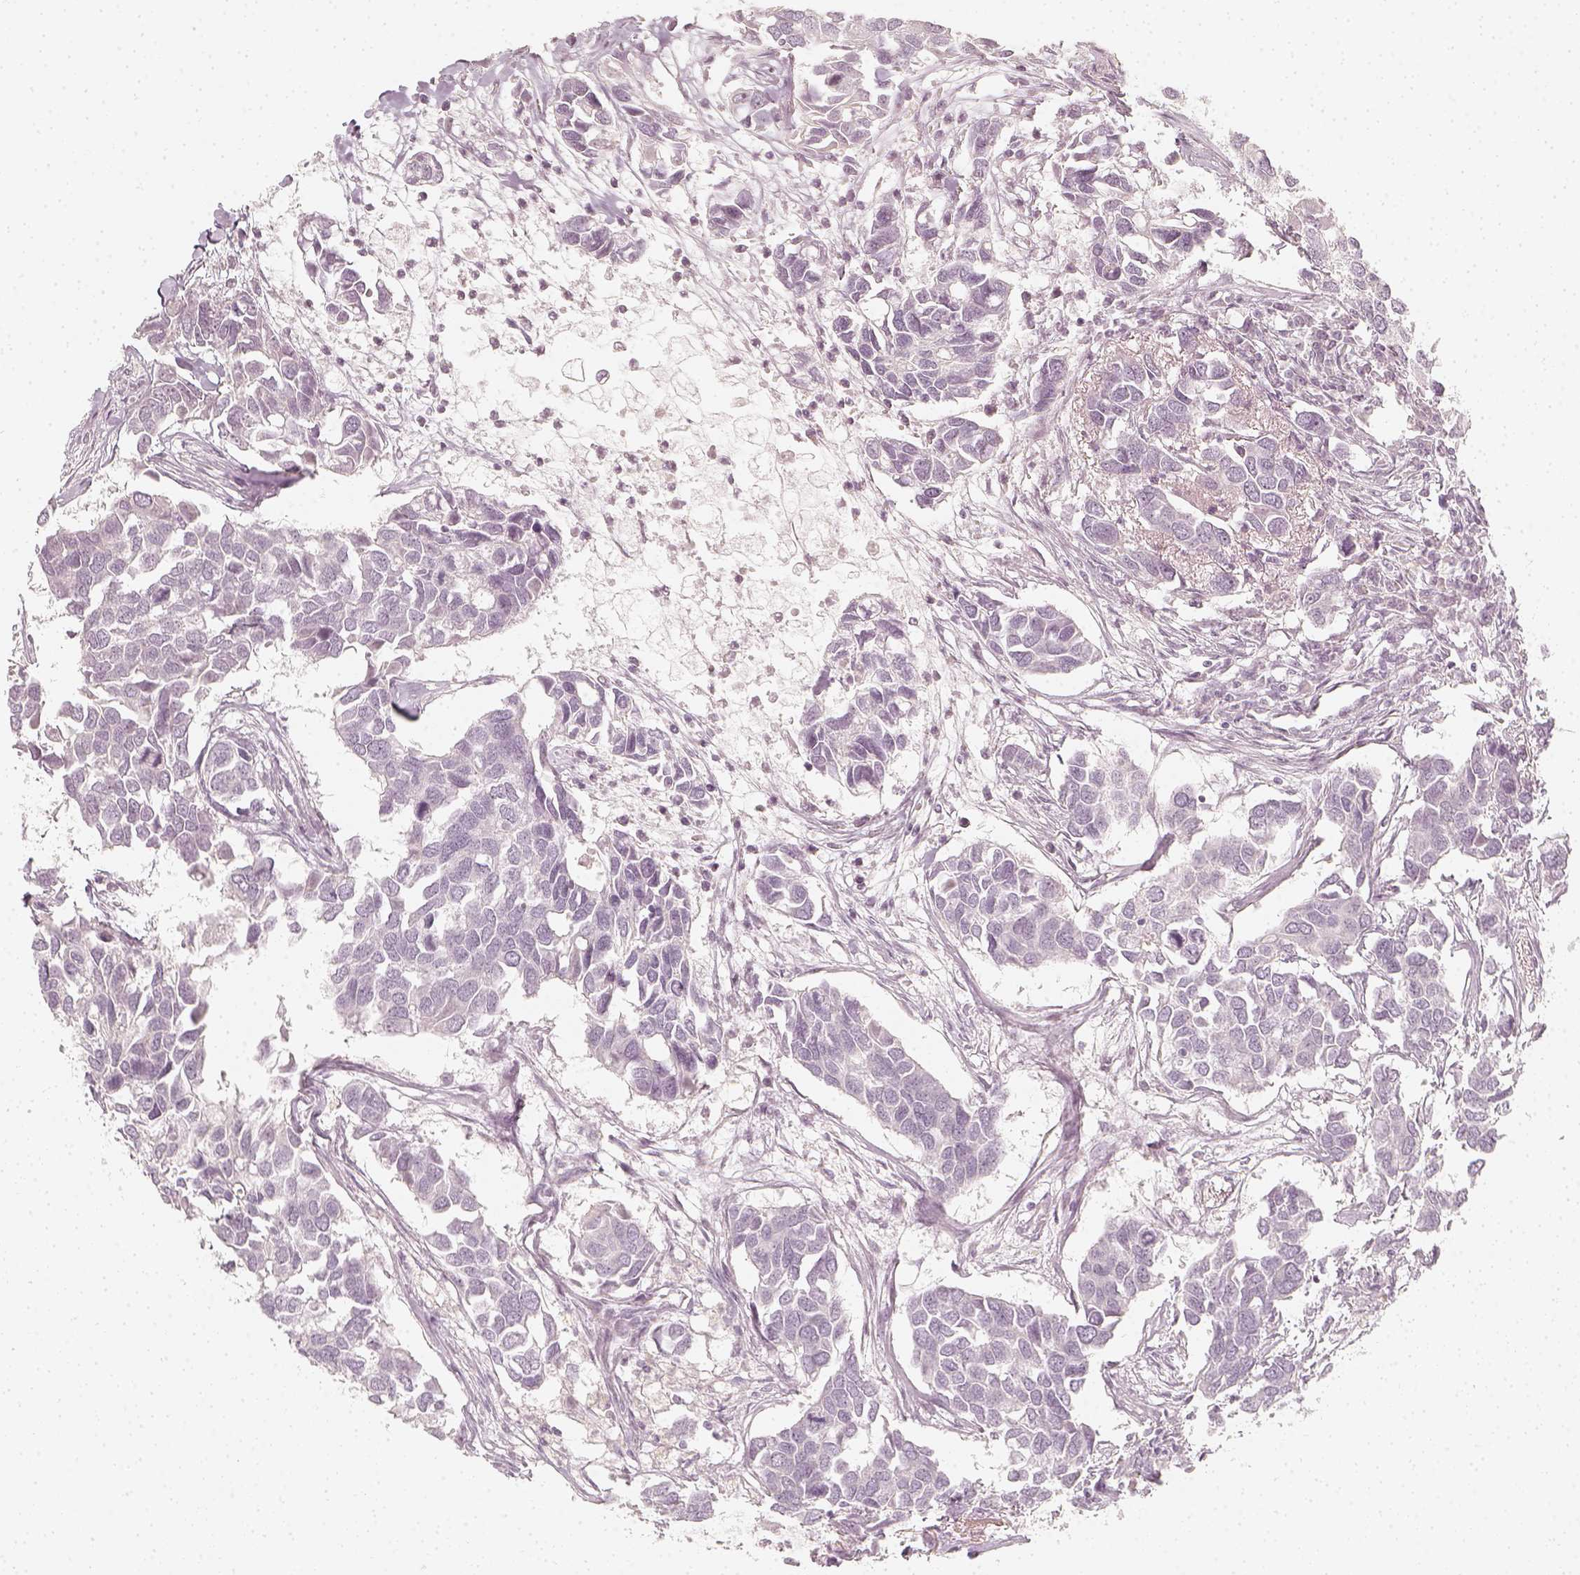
{"staining": {"intensity": "negative", "quantity": "none", "location": "none"}, "tissue": "breast cancer", "cell_type": "Tumor cells", "image_type": "cancer", "snomed": [{"axis": "morphology", "description": "Duct carcinoma"}, {"axis": "topography", "description": "Breast"}], "caption": "This is an IHC micrograph of human breast cancer. There is no positivity in tumor cells.", "gene": "DSG4", "patient": {"sex": "female", "age": 83}}